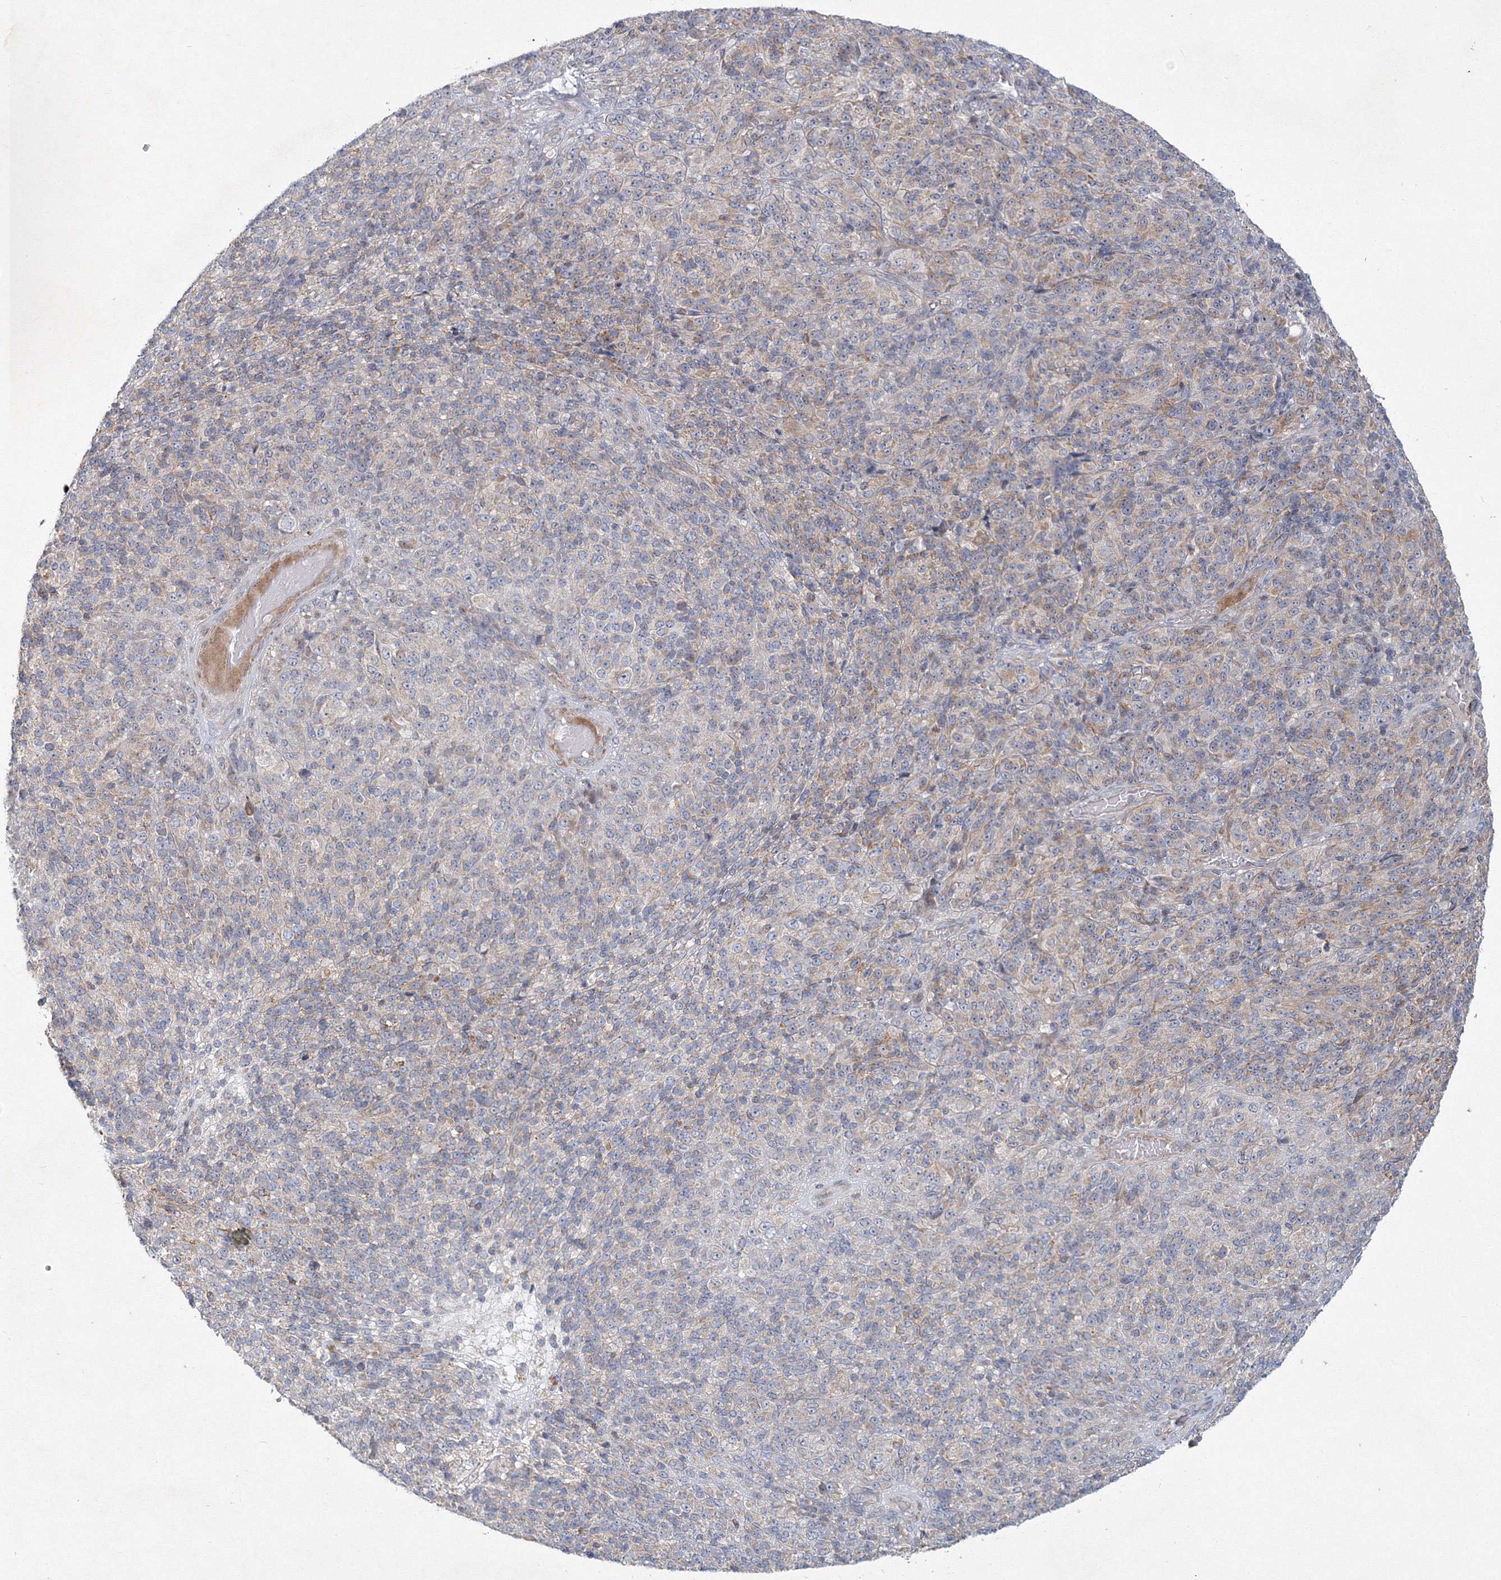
{"staining": {"intensity": "weak", "quantity": "<25%", "location": "cytoplasmic/membranous"}, "tissue": "melanoma", "cell_type": "Tumor cells", "image_type": "cancer", "snomed": [{"axis": "morphology", "description": "Malignant melanoma, Metastatic site"}, {"axis": "topography", "description": "Brain"}], "caption": "This is a photomicrograph of IHC staining of melanoma, which shows no positivity in tumor cells.", "gene": "WDR49", "patient": {"sex": "female", "age": 56}}